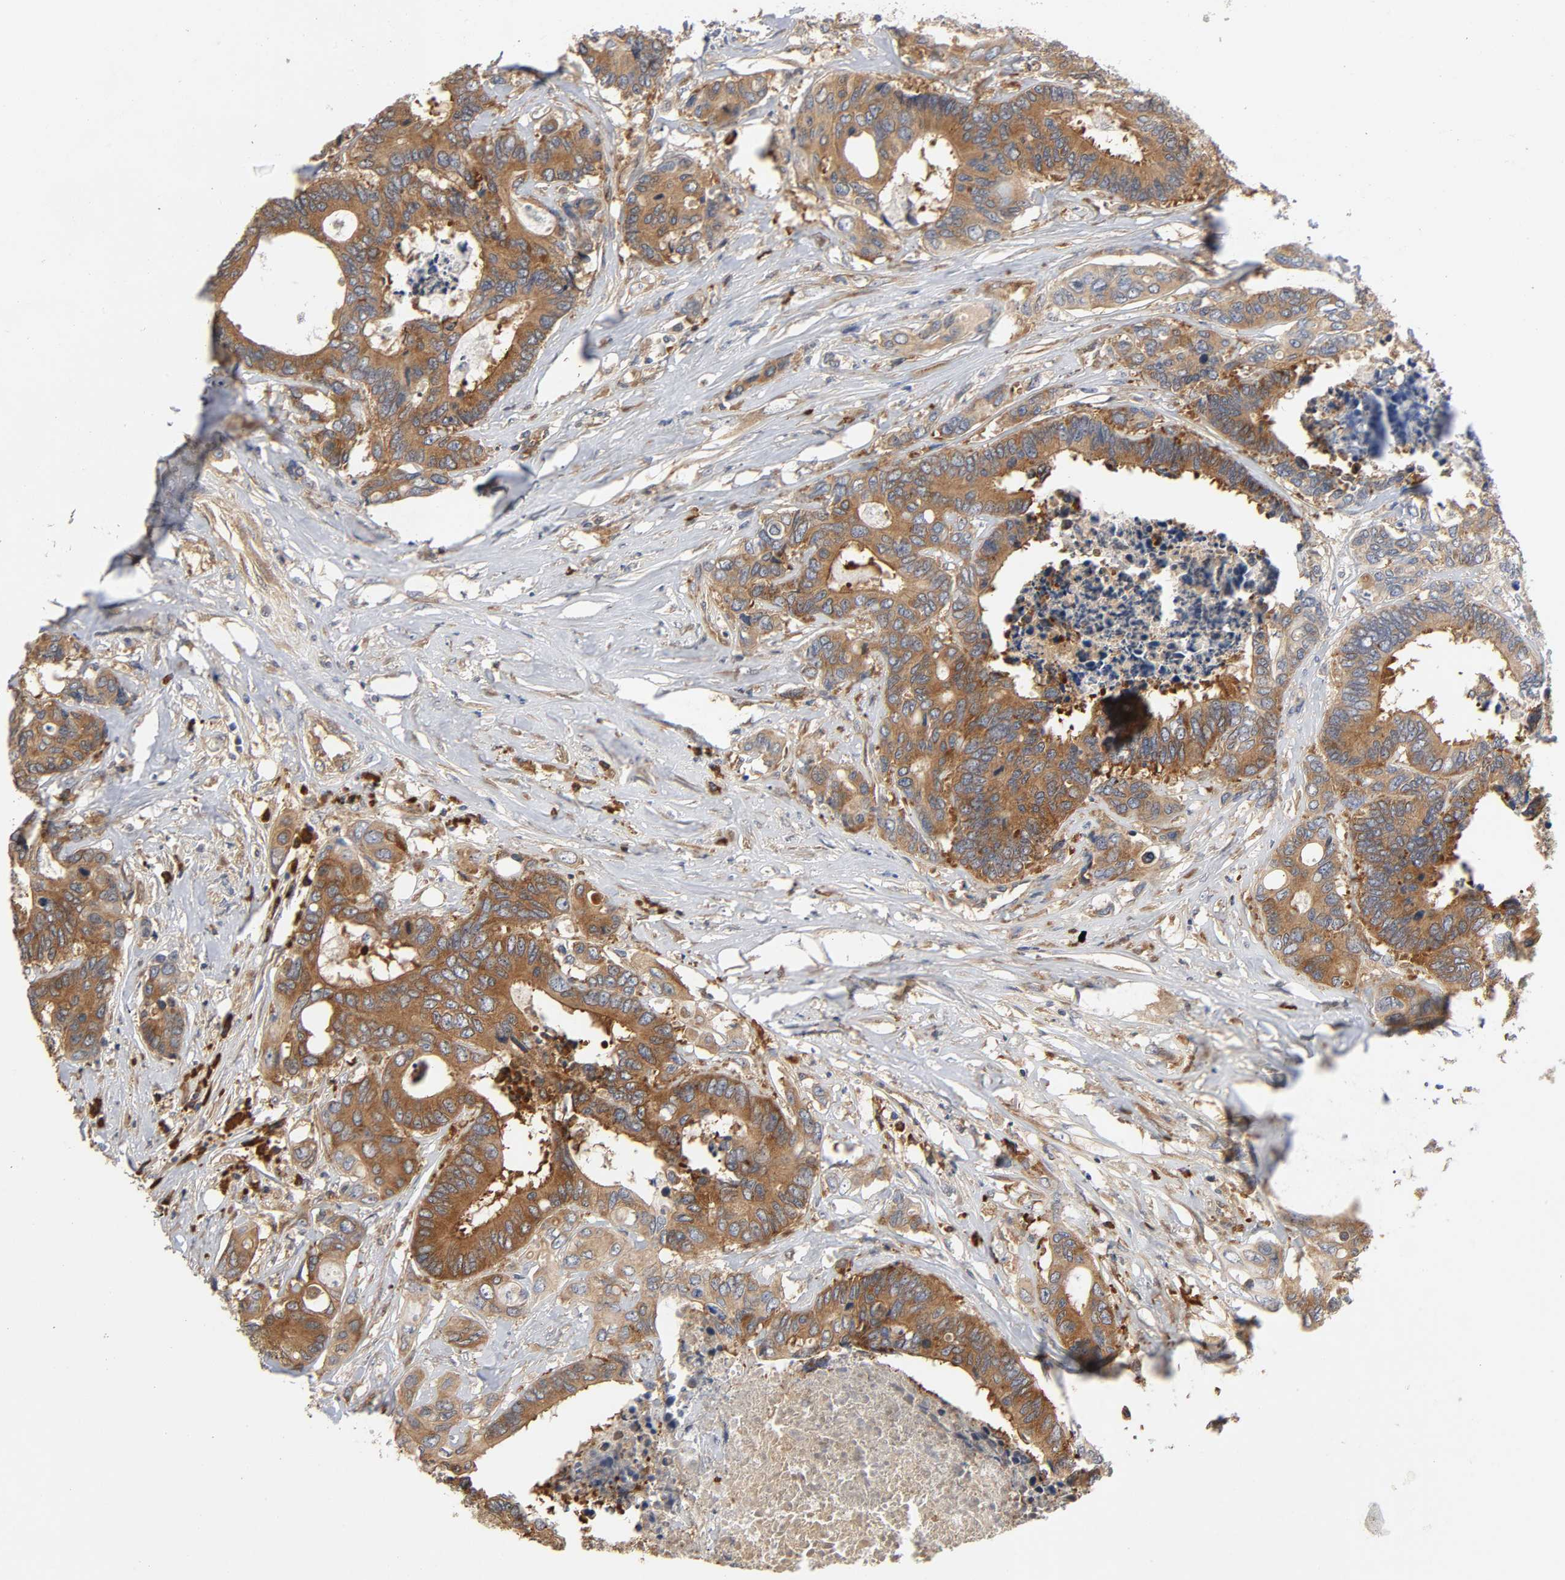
{"staining": {"intensity": "strong", "quantity": ">75%", "location": "cytoplasmic/membranous"}, "tissue": "colorectal cancer", "cell_type": "Tumor cells", "image_type": "cancer", "snomed": [{"axis": "morphology", "description": "Adenocarcinoma, NOS"}, {"axis": "topography", "description": "Rectum"}], "caption": "Protein staining shows strong cytoplasmic/membranous positivity in about >75% of tumor cells in colorectal adenocarcinoma.", "gene": "SCHIP1", "patient": {"sex": "male", "age": 55}}